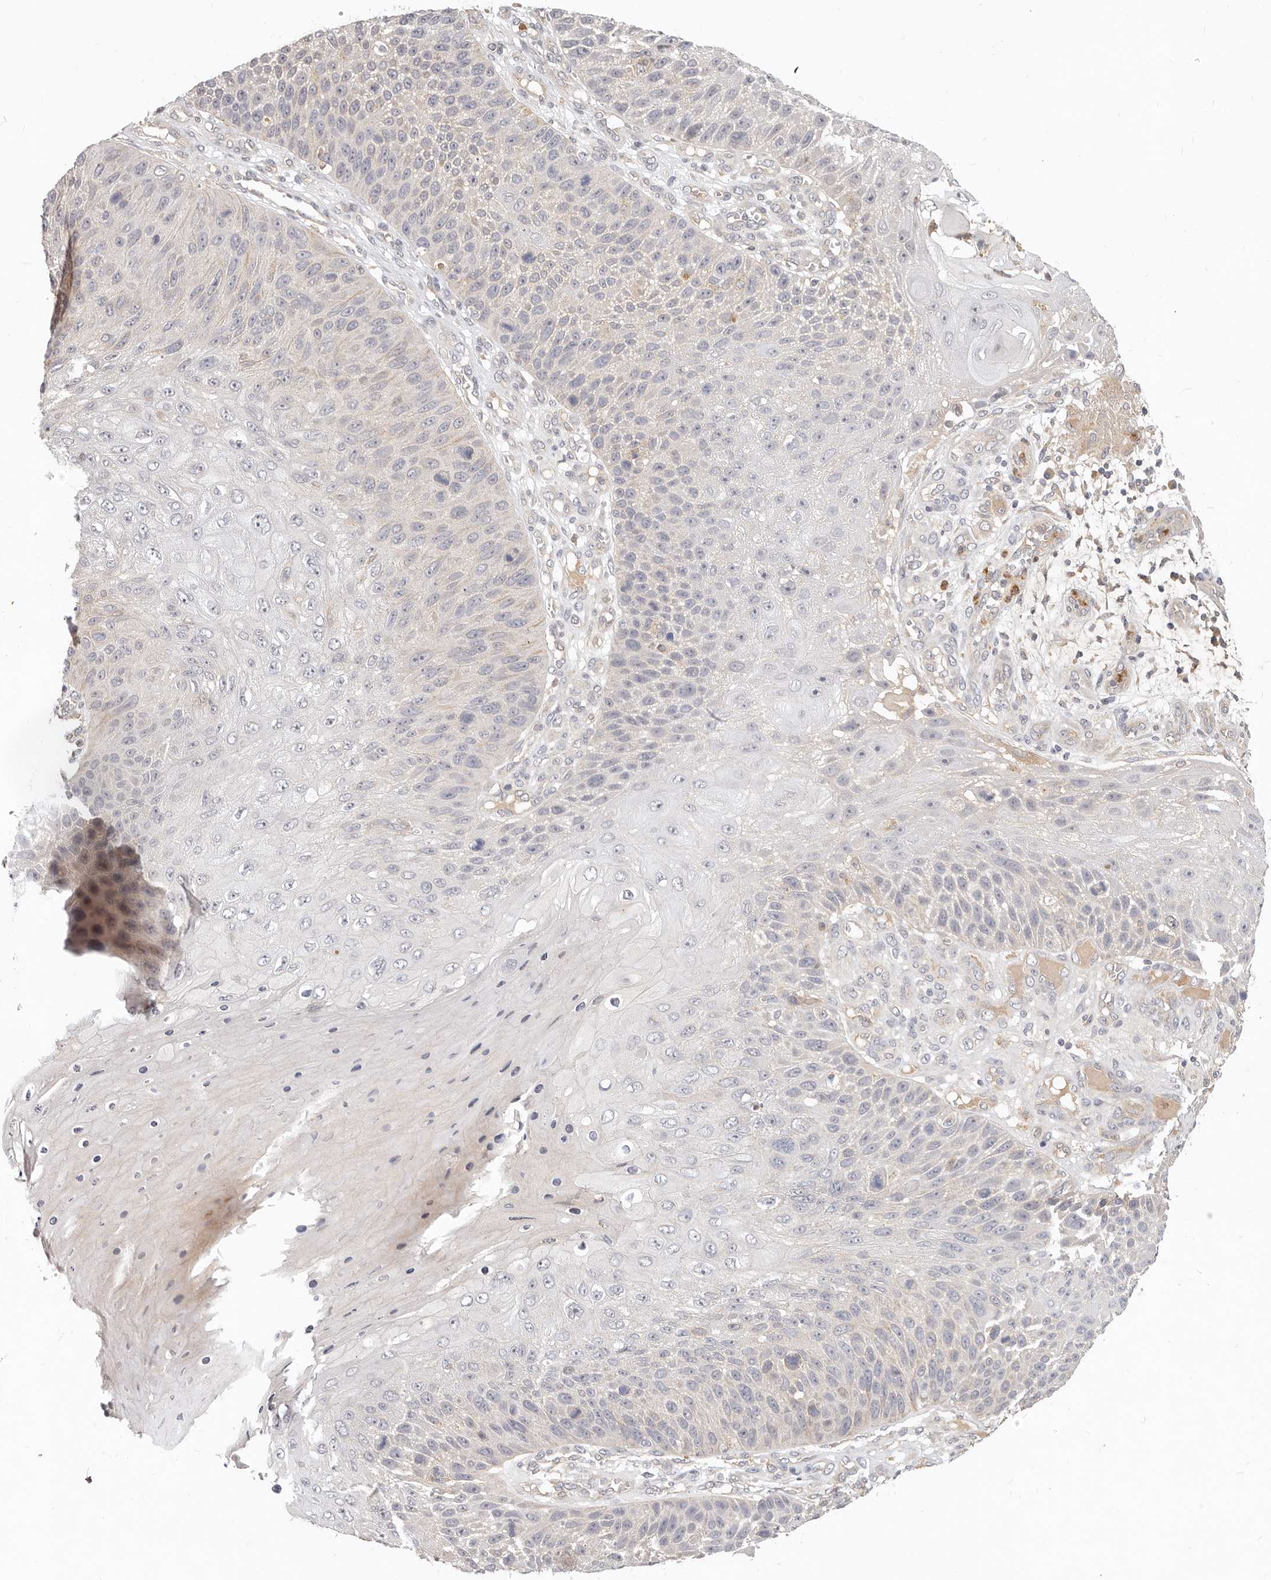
{"staining": {"intensity": "negative", "quantity": "none", "location": "none"}, "tissue": "skin cancer", "cell_type": "Tumor cells", "image_type": "cancer", "snomed": [{"axis": "morphology", "description": "Squamous cell carcinoma, NOS"}, {"axis": "topography", "description": "Skin"}], "caption": "The micrograph reveals no significant expression in tumor cells of squamous cell carcinoma (skin). (DAB immunohistochemistry (IHC) visualized using brightfield microscopy, high magnification).", "gene": "USP49", "patient": {"sex": "female", "age": 88}}